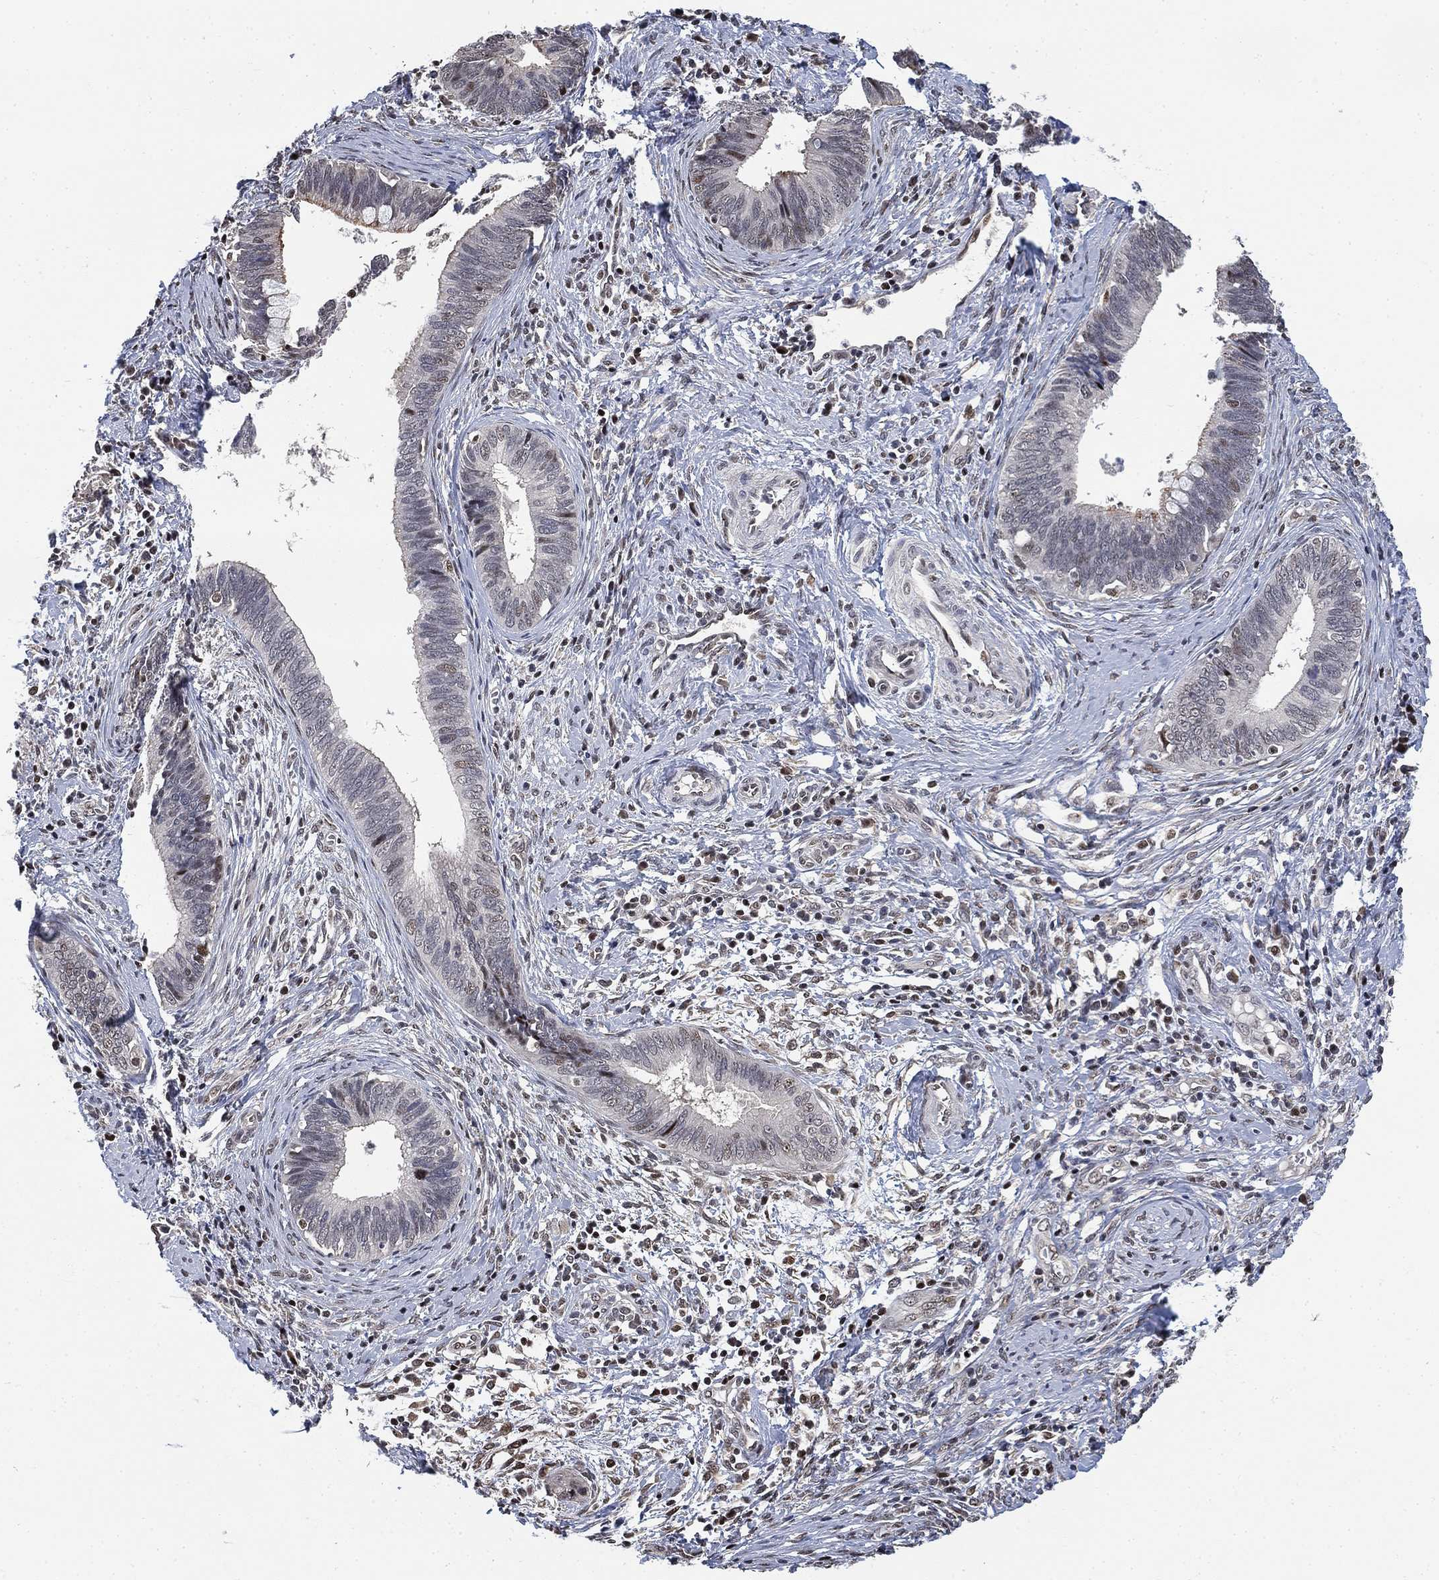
{"staining": {"intensity": "negative", "quantity": "none", "location": "none"}, "tissue": "cervical cancer", "cell_type": "Tumor cells", "image_type": "cancer", "snomed": [{"axis": "morphology", "description": "Adenocarcinoma, NOS"}, {"axis": "topography", "description": "Cervix"}], "caption": "Tumor cells are negative for protein expression in human cervical cancer (adenocarcinoma). (DAB immunohistochemistry, high magnification).", "gene": "ZSCAN30", "patient": {"sex": "female", "age": 42}}